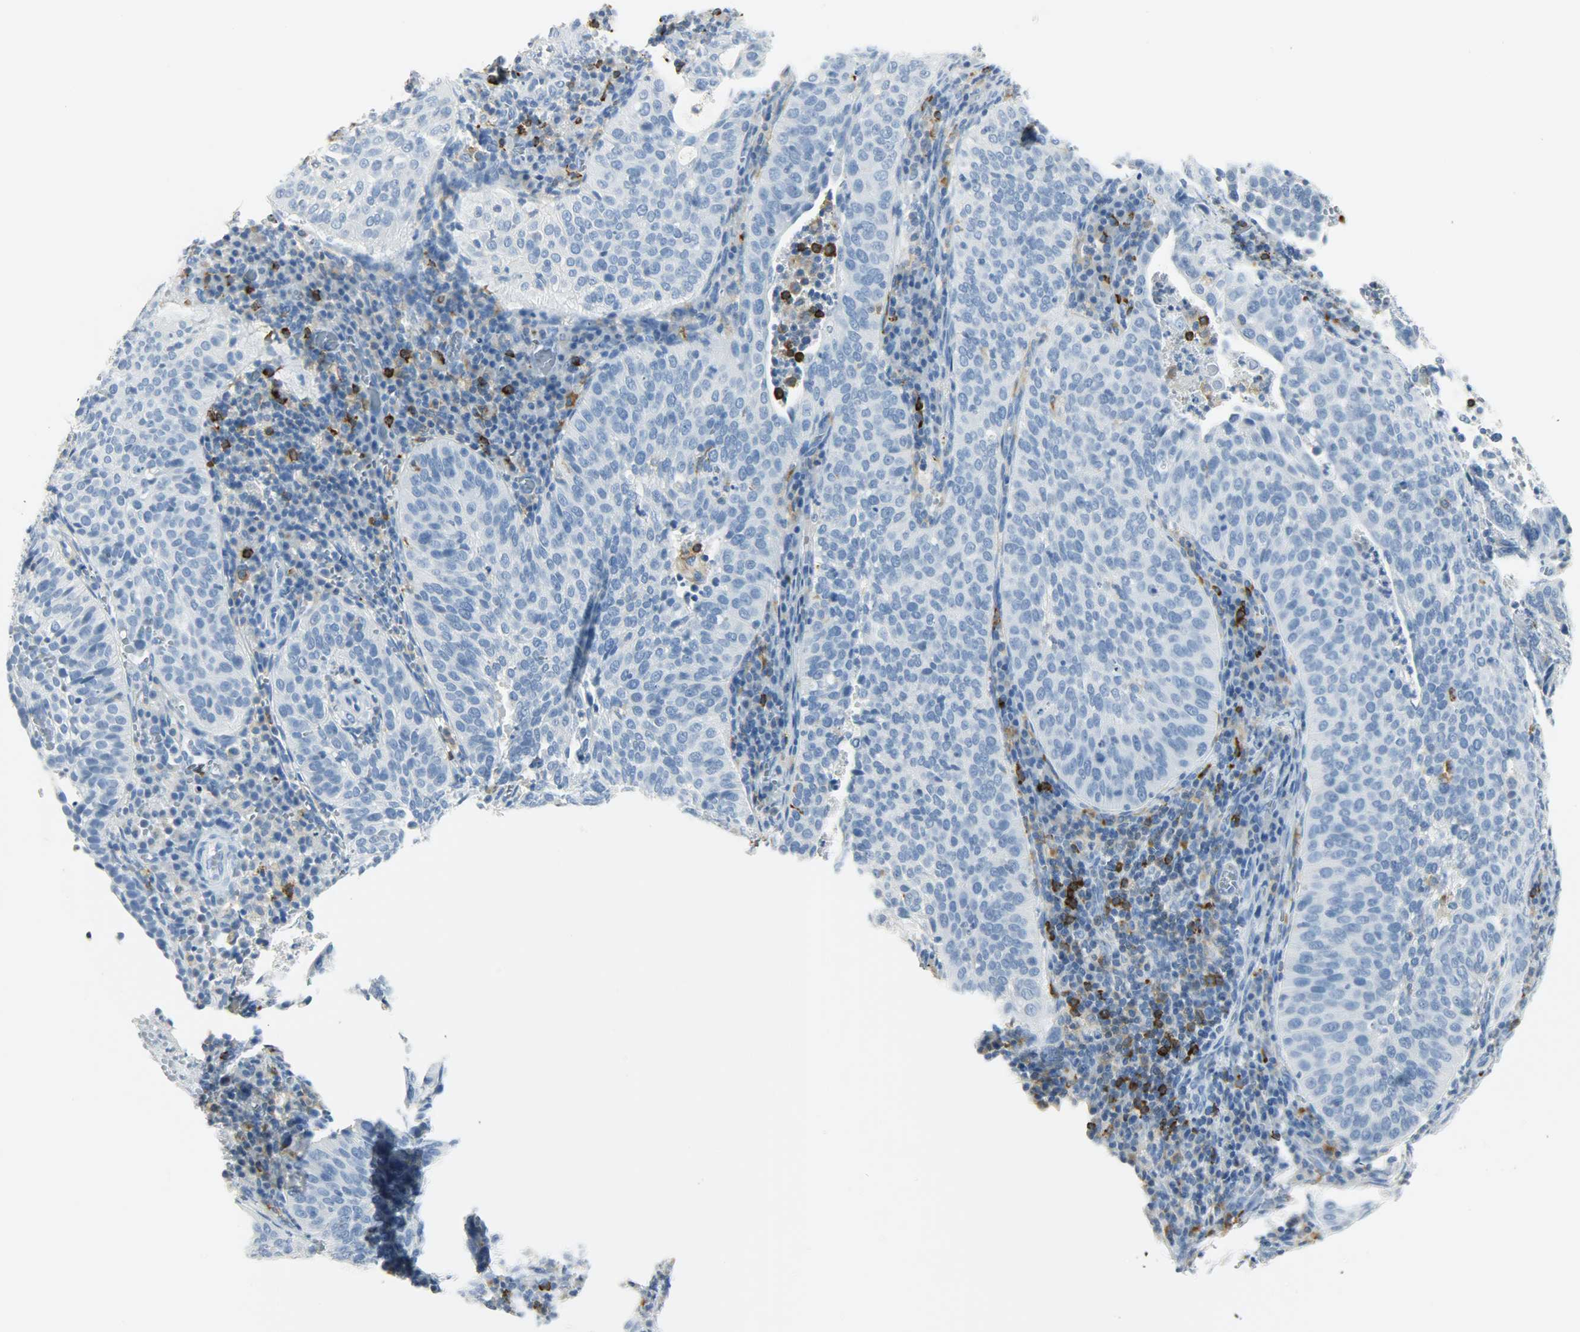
{"staining": {"intensity": "negative", "quantity": "none", "location": "none"}, "tissue": "cervical cancer", "cell_type": "Tumor cells", "image_type": "cancer", "snomed": [{"axis": "morphology", "description": "Squamous cell carcinoma, NOS"}, {"axis": "topography", "description": "Cervix"}], "caption": "This is an immunohistochemistry (IHC) image of human cervical cancer (squamous cell carcinoma). There is no positivity in tumor cells.", "gene": "PTPN6", "patient": {"sex": "female", "age": 39}}